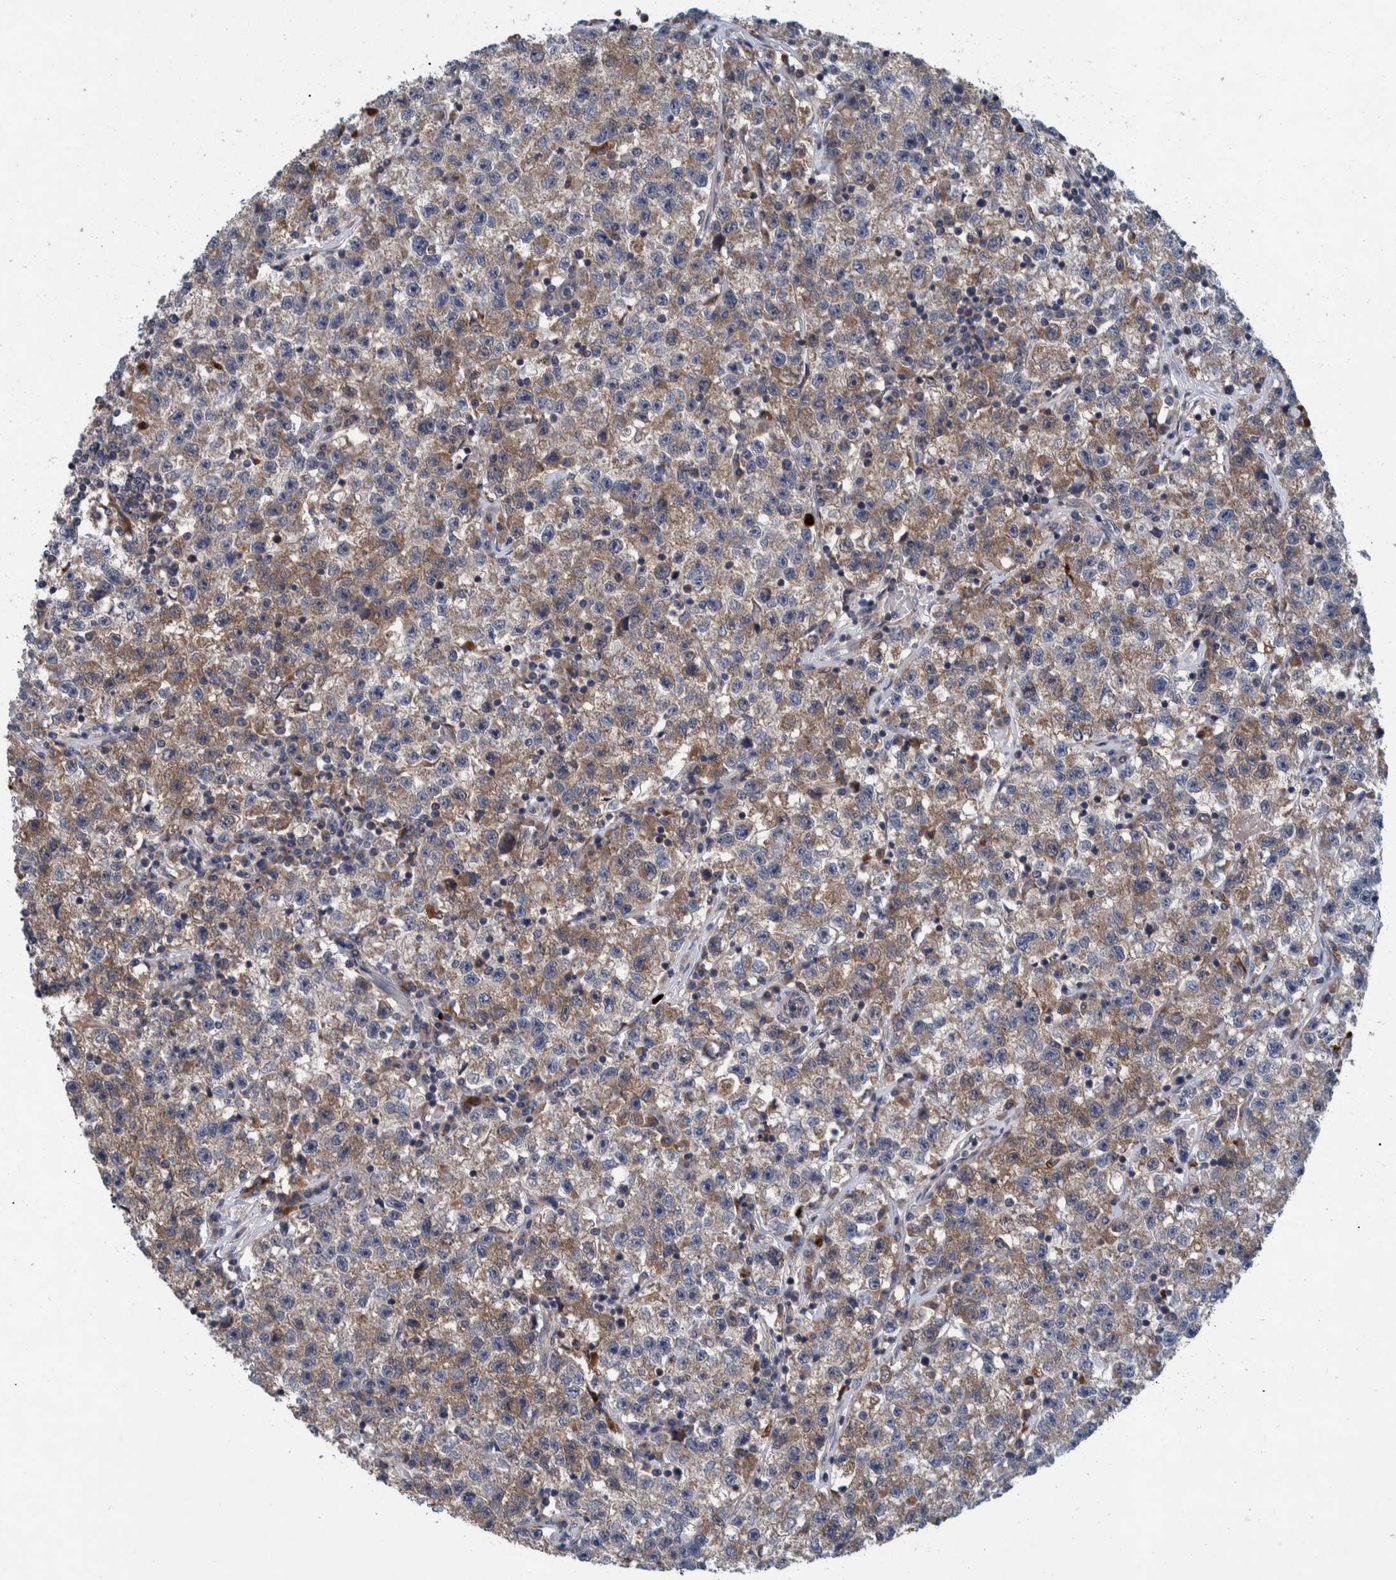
{"staining": {"intensity": "moderate", "quantity": ">75%", "location": "cytoplasmic/membranous"}, "tissue": "testis cancer", "cell_type": "Tumor cells", "image_type": "cancer", "snomed": [{"axis": "morphology", "description": "Seminoma, NOS"}, {"axis": "topography", "description": "Testis"}], "caption": "Immunohistochemical staining of testis cancer (seminoma) demonstrates medium levels of moderate cytoplasmic/membranous protein positivity in about >75% of tumor cells. (brown staining indicates protein expression, while blue staining denotes nuclei).", "gene": "ITIH3", "patient": {"sex": "male", "age": 22}}